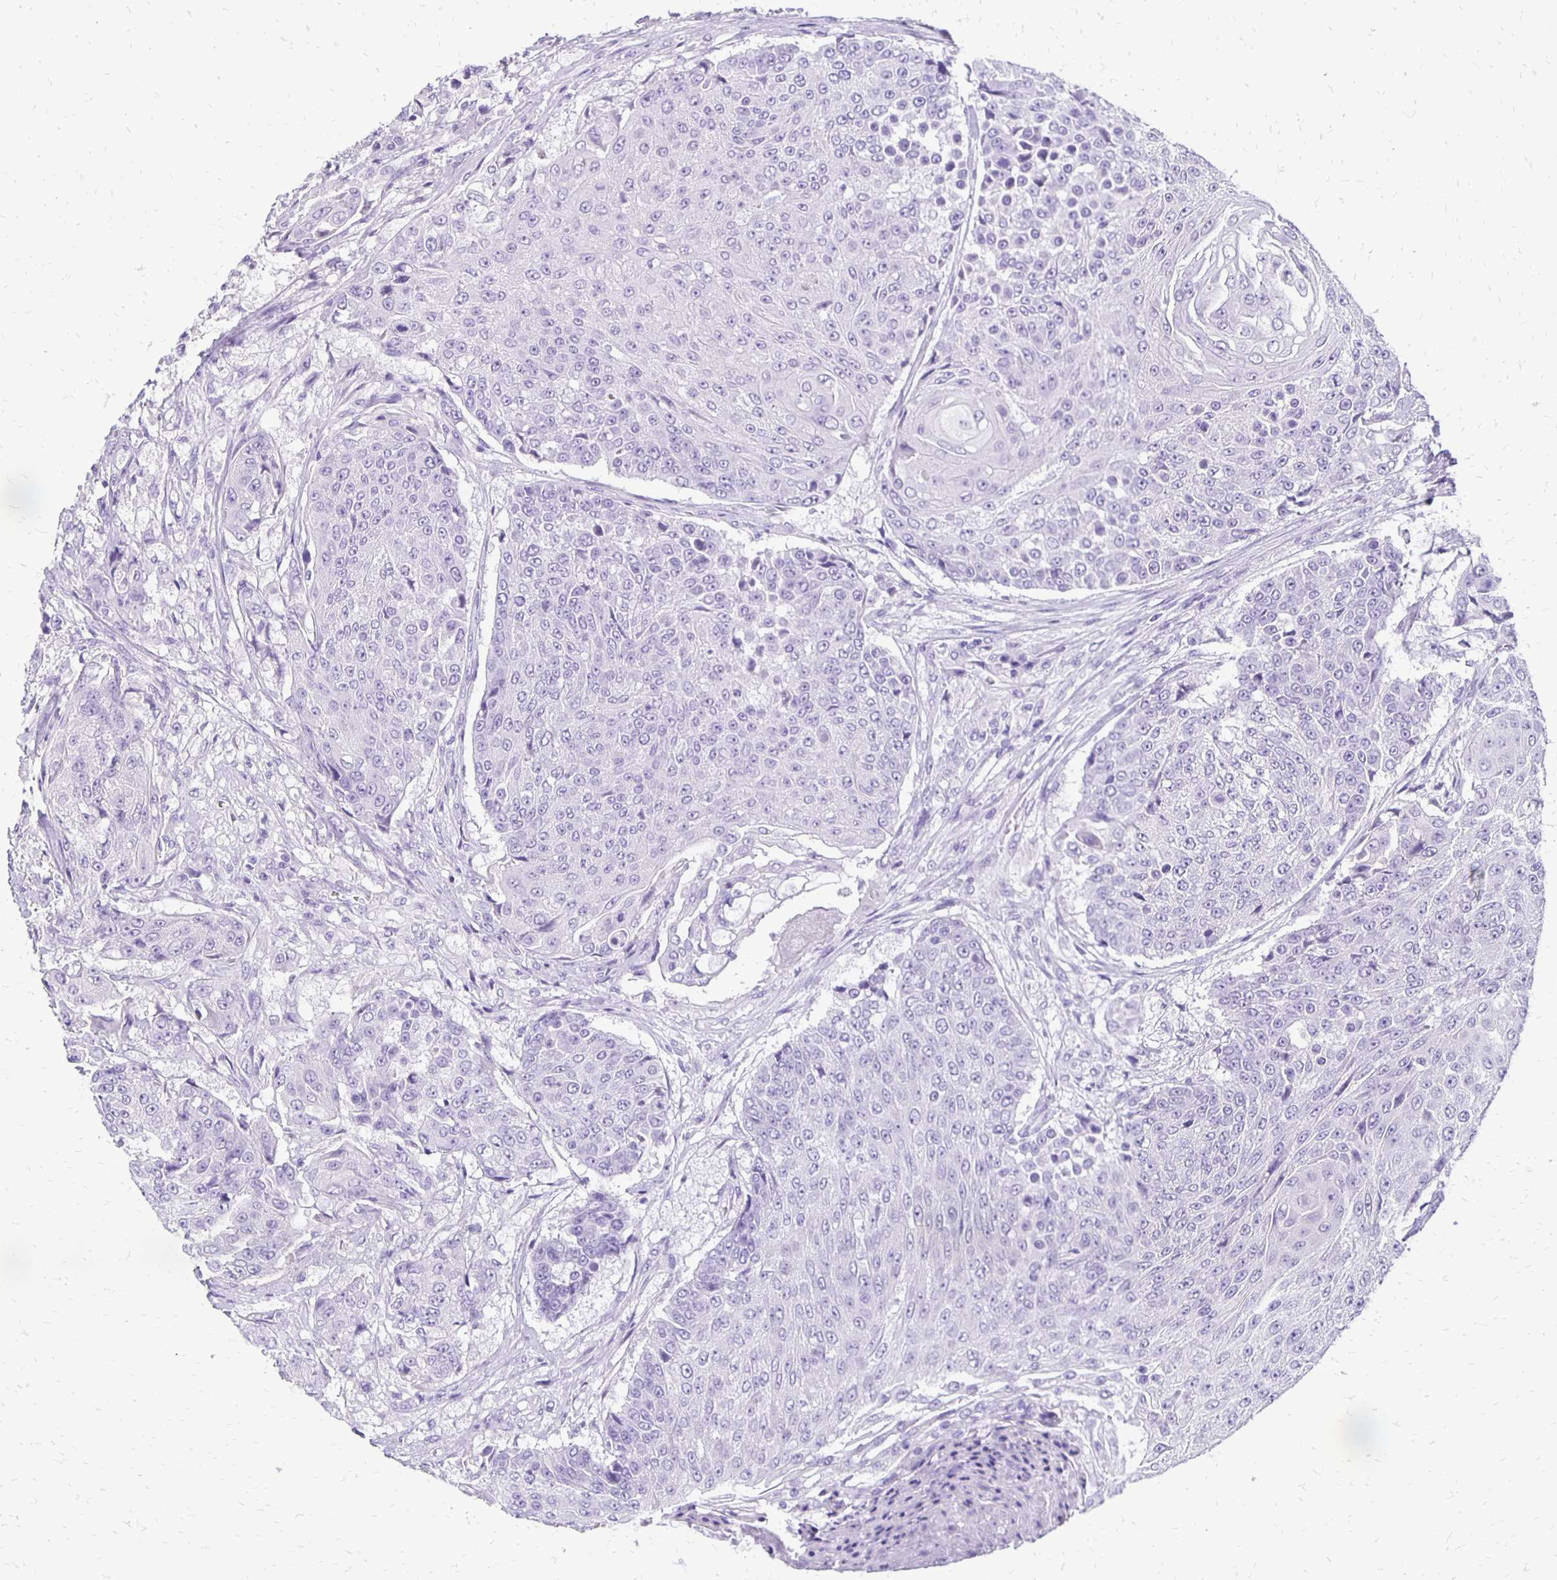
{"staining": {"intensity": "negative", "quantity": "none", "location": "none"}, "tissue": "urothelial cancer", "cell_type": "Tumor cells", "image_type": "cancer", "snomed": [{"axis": "morphology", "description": "Urothelial carcinoma, High grade"}, {"axis": "topography", "description": "Urinary bladder"}], "caption": "An IHC image of urothelial cancer is shown. There is no staining in tumor cells of urothelial cancer. Brightfield microscopy of IHC stained with DAB (brown) and hematoxylin (blue), captured at high magnification.", "gene": "ANKRD45", "patient": {"sex": "female", "age": 63}}